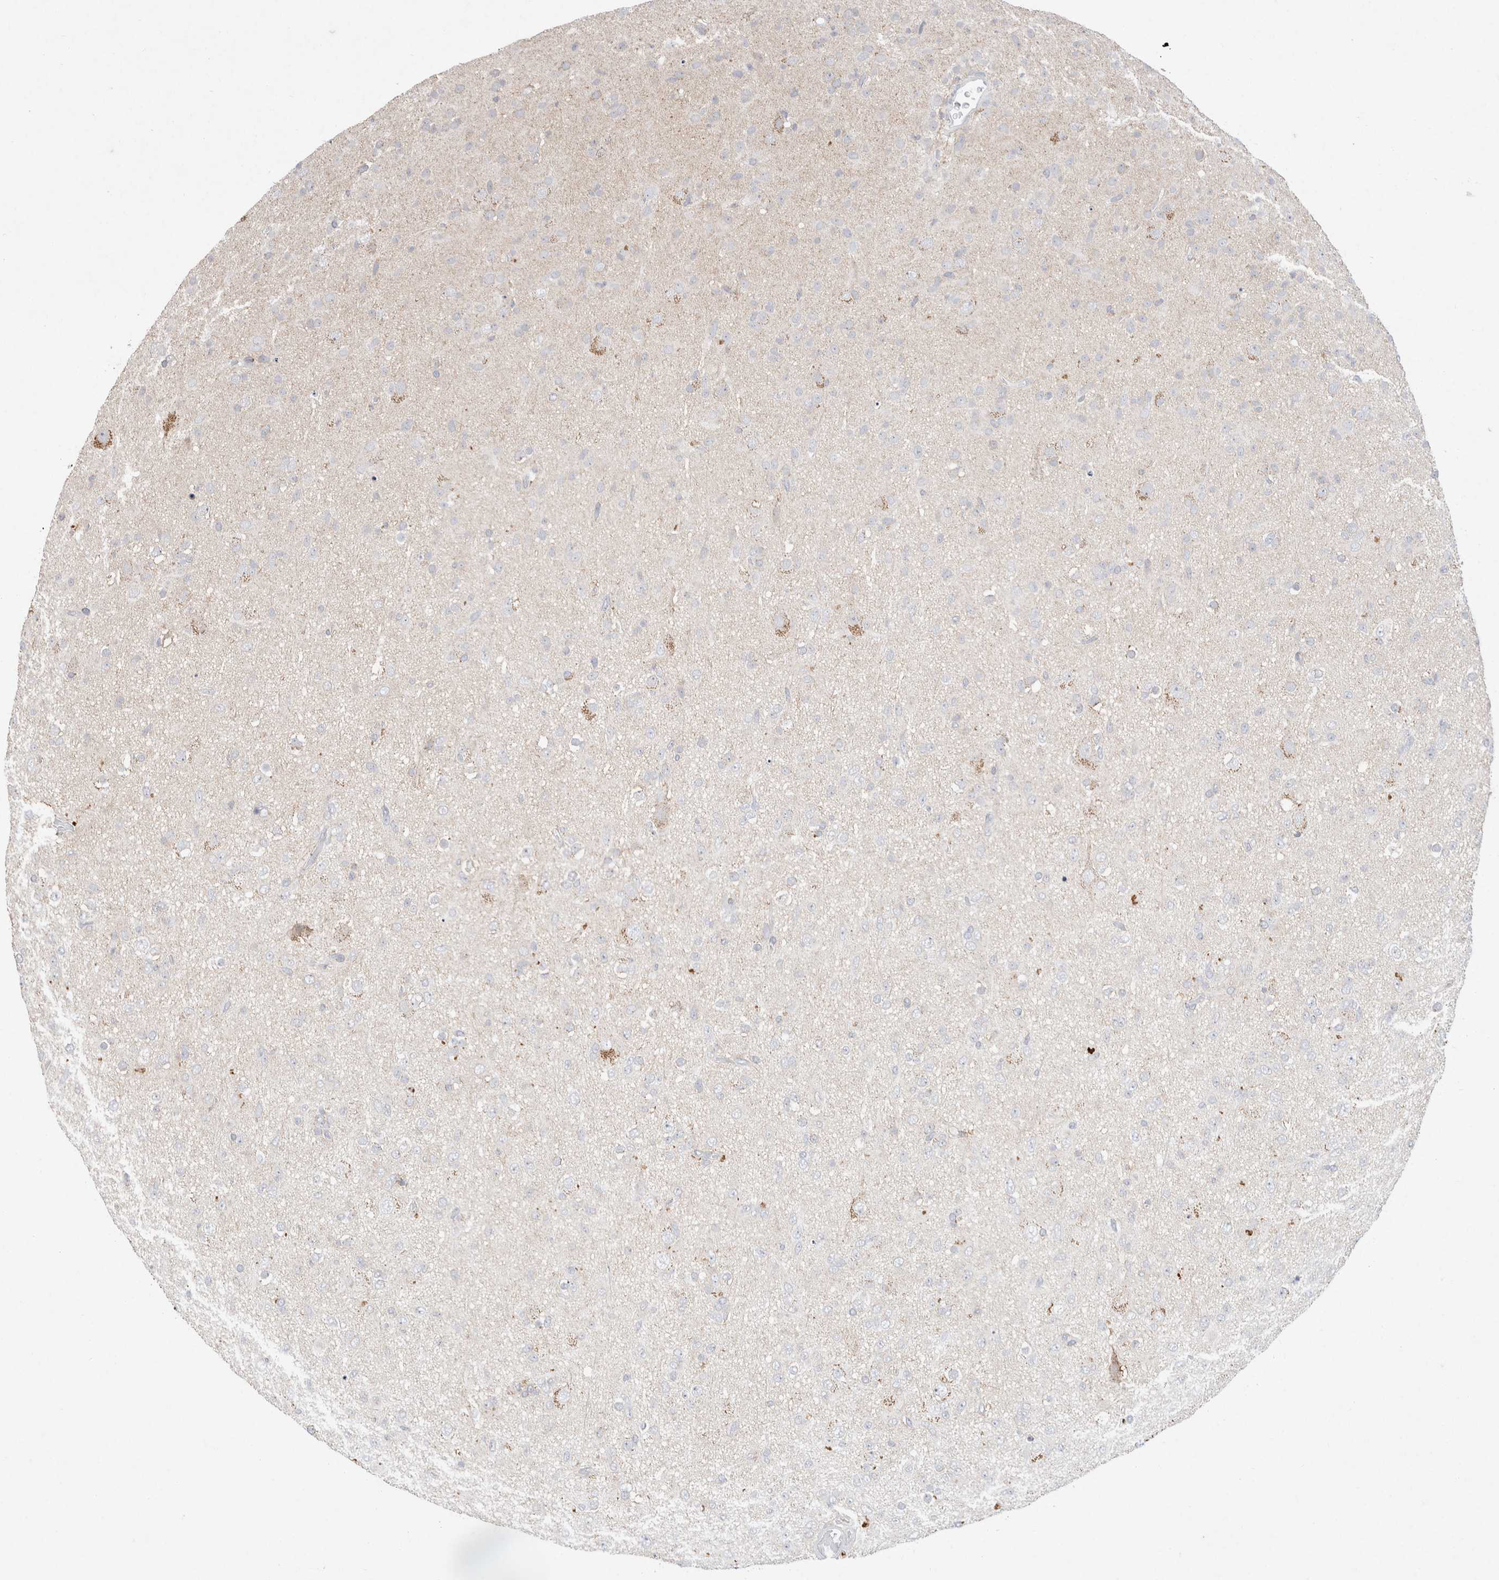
{"staining": {"intensity": "negative", "quantity": "none", "location": "none"}, "tissue": "glioma", "cell_type": "Tumor cells", "image_type": "cancer", "snomed": [{"axis": "morphology", "description": "Glioma, malignant, Low grade"}, {"axis": "topography", "description": "Brain"}], "caption": "IHC micrograph of neoplastic tissue: human glioma stained with DAB (3,3'-diaminobenzidine) demonstrates no significant protein staining in tumor cells.", "gene": "CMTM4", "patient": {"sex": "male", "age": 65}}